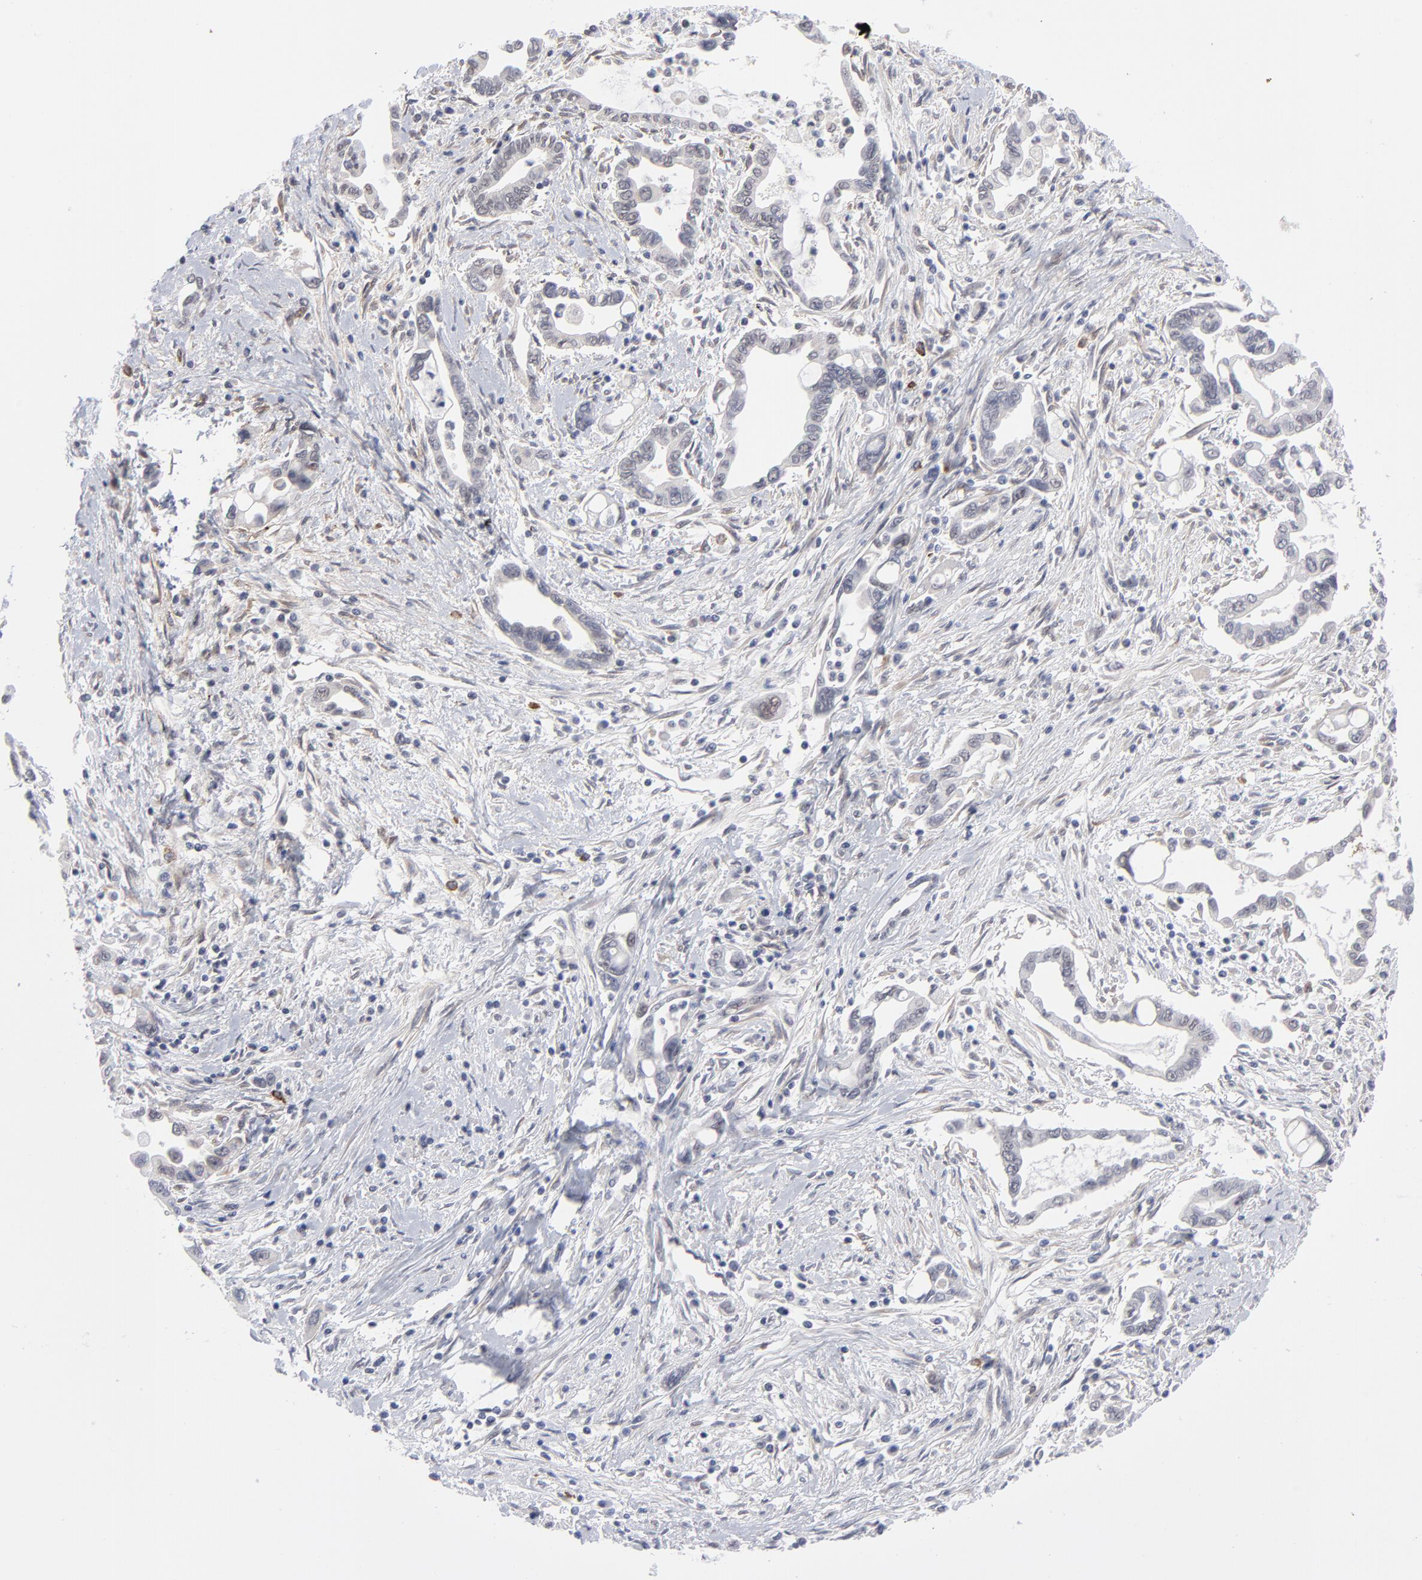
{"staining": {"intensity": "negative", "quantity": "none", "location": "none"}, "tissue": "pancreatic cancer", "cell_type": "Tumor cells", "image_type": "cancer", "snomed": [{"axis": "morphology", "description": "Adenocarcinoma, NOS"}, {"axis": "topography", "description": "Pancreas"}], "caption": "High power microscopy photomicrograph of an immunohistochemistry photomicrograph of adenocarcinoma (pancreatic), revealing no significant positivity in tumor cells. (Stains: DAB (3,3'-diaminobenzidine) immunohistochemistry (IHC) with hematoxylin counter stain, Microscopy: brightfield microscopy at high magnification).", "gene": "NBN", "patient": {"sex": "female", "age": 57}}